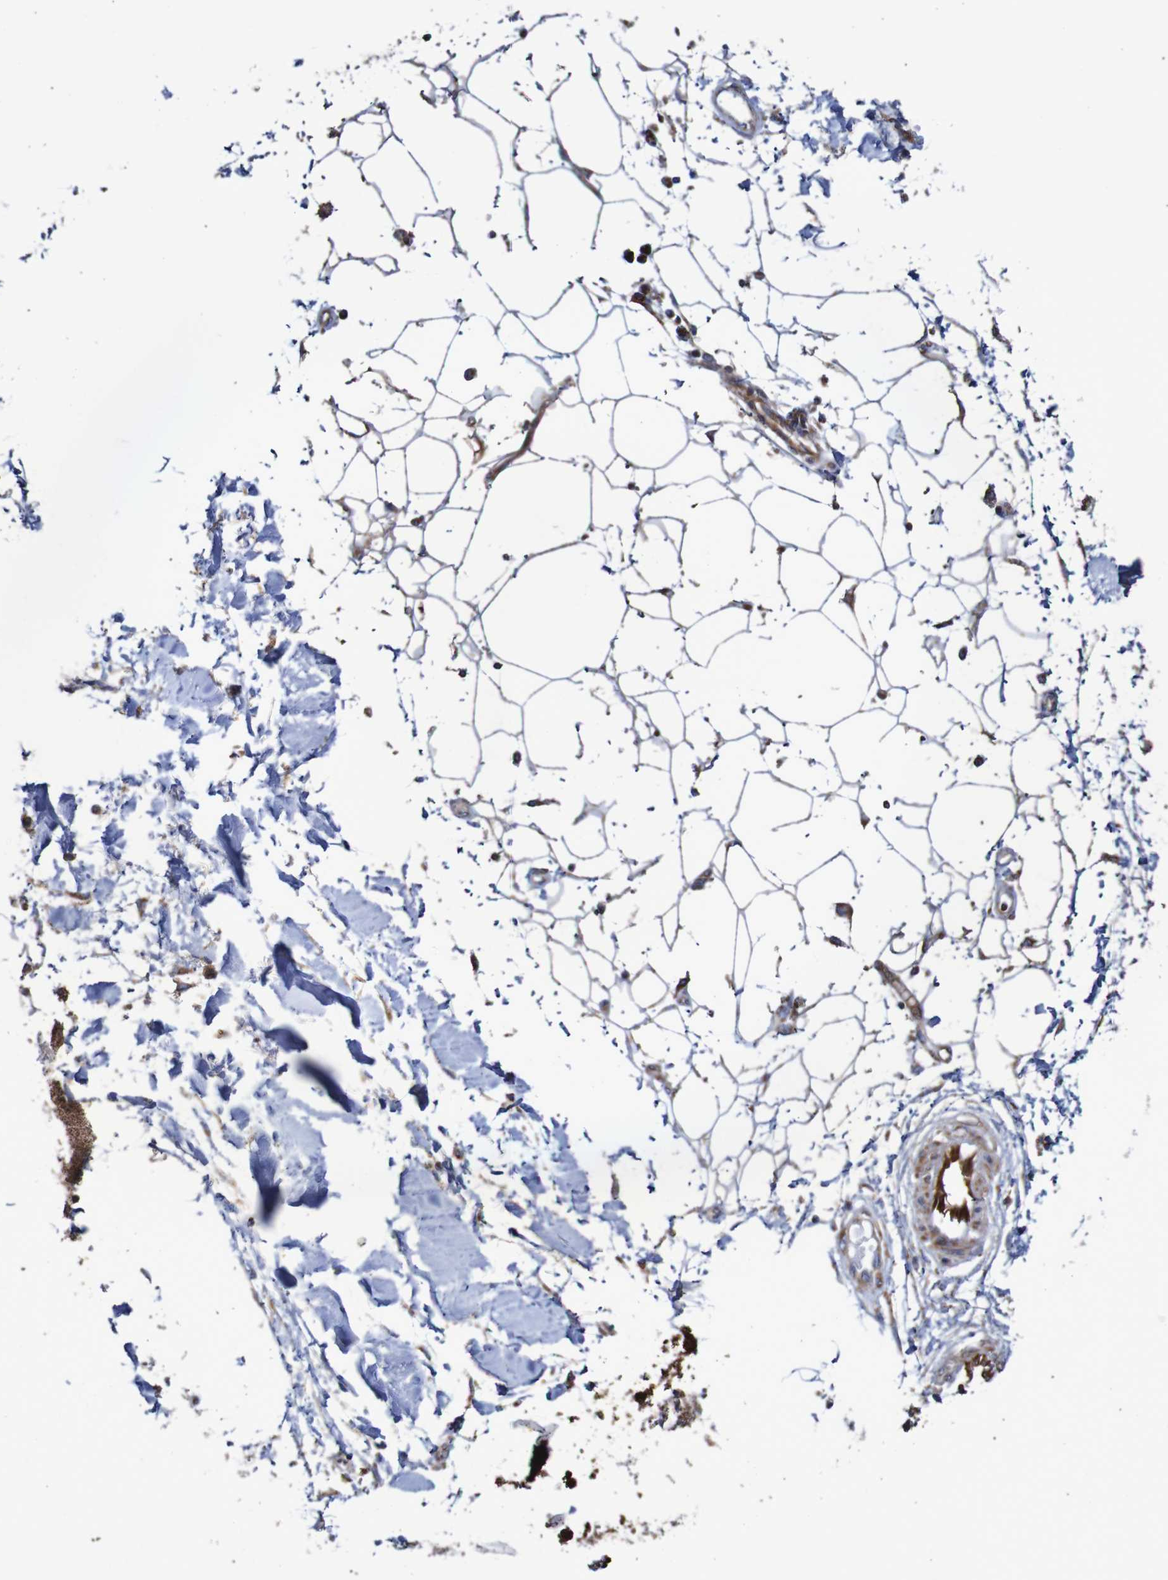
{"staining": {"intensity": "negative", "quantity": "none", "location": "none"}, "tissue": "adipose tissue", "cell_type": "Adipocytes", "image_type": "normal", "snomed": [{"axis": "morphology", "description": "Squamous cell carcinoma, NOS"}, {"axis": "topography", "description": "Skin"}], "caption": "Immunohistochemical staining of benign human adipose tissue reveals no significant positivity in adipocytes. Brightfield microscopy of IHC stained with DAB (3,3'-diaminobenzidine) (brown) and hematoxylin (blue), captured at high magnification.", "gene": "MMEL1", "patient": {"sex": "male", "age": 83}}